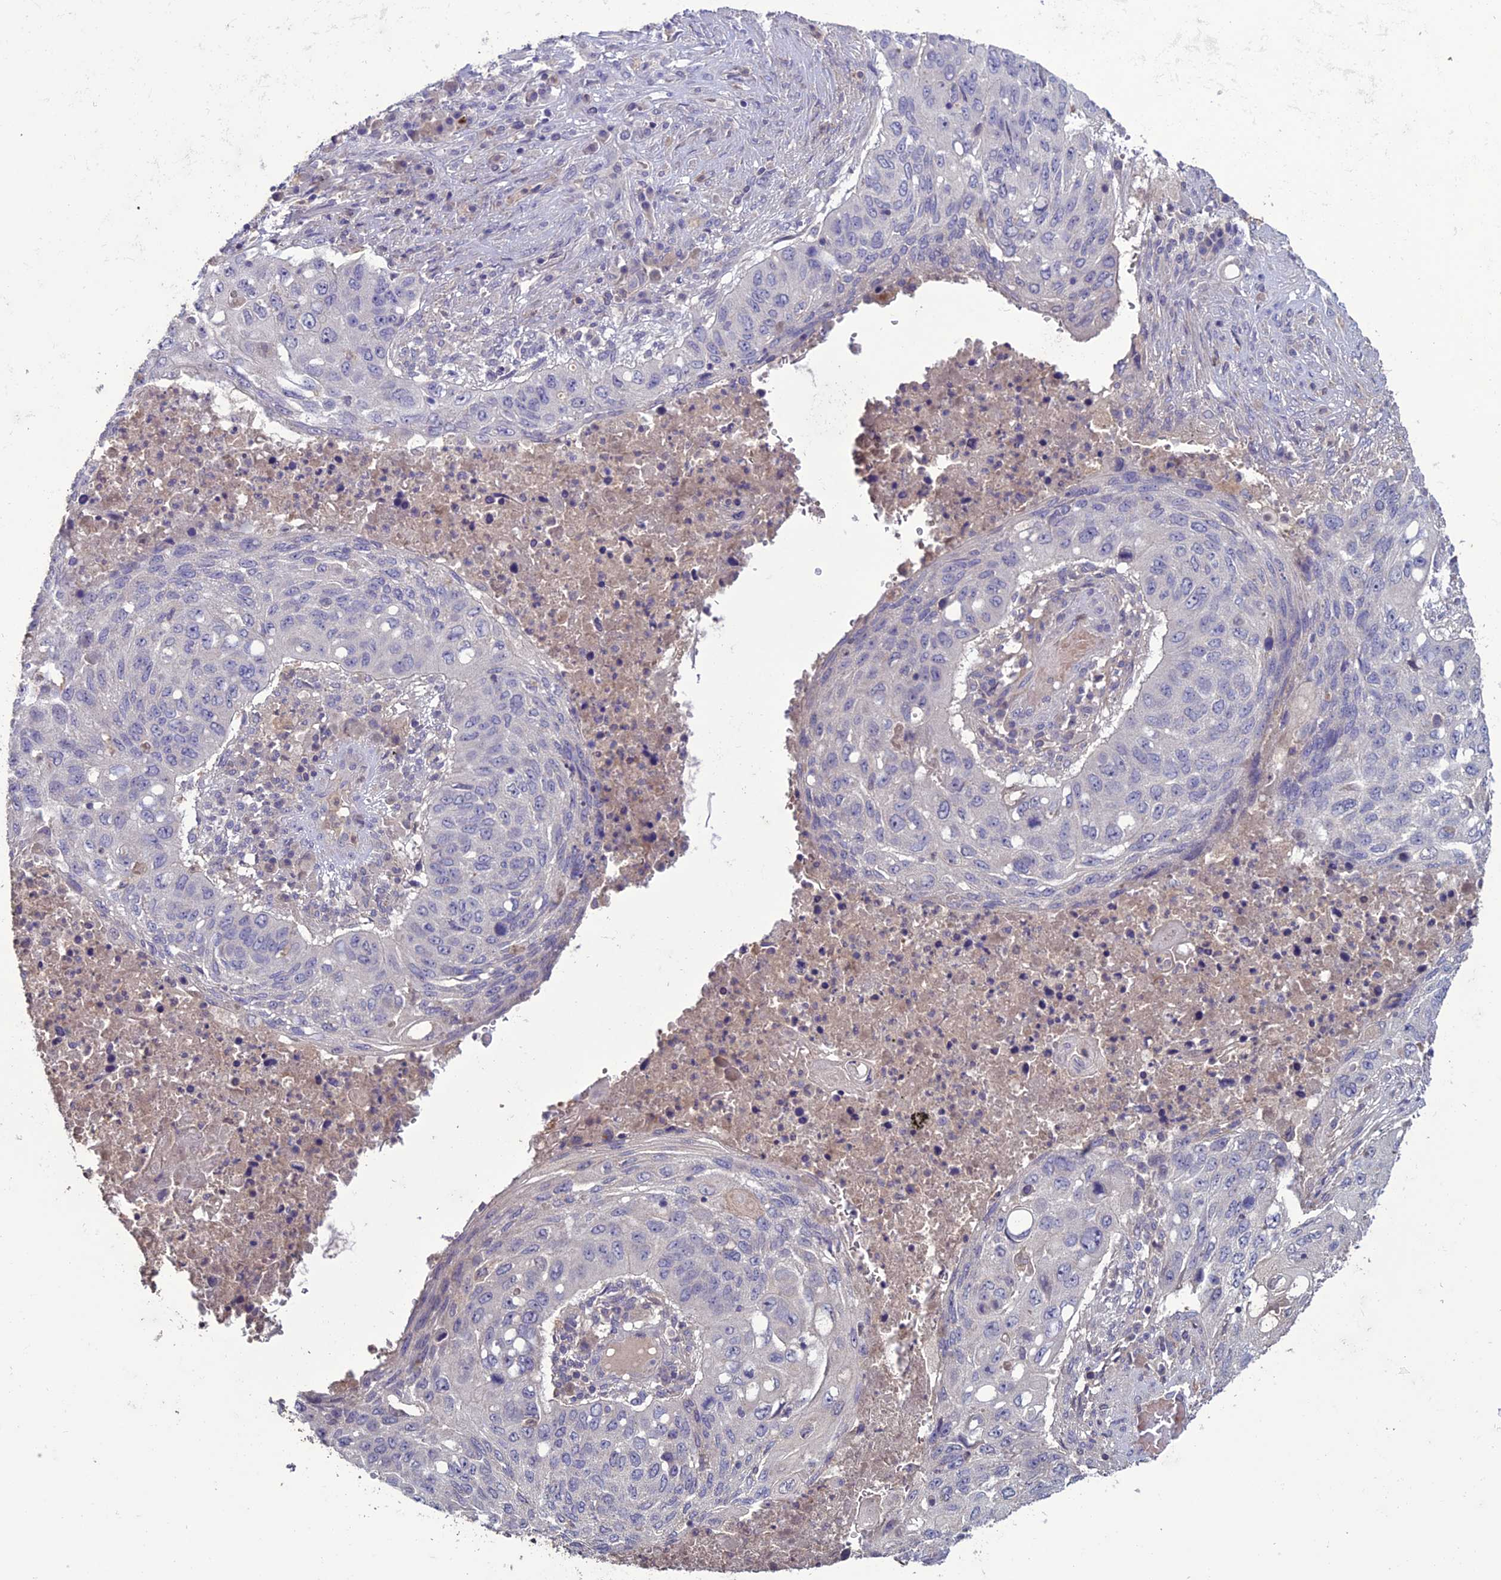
{"staining": {"intensity": "negative", "quantity": "none", "location": "none"}, "tissue": "lung cancer", "cell_type": "Tumor cells", "image_type": "cancer", "snomed": [{"axis": "morphology", "description": "Squamous cell carcinoma, NOS"}, {"axis": "topography", "description": "Lung"}], "caption": "Immunohistochemistry (IHC) histopathology image of neoplastic tissue: human lung cancer stained with DAB reveals no significant protein positivity in tumor cells. Nuclei are stained in blue.", "gene": "C2orf76", "patient": {"sex": "female", "age": 63}}